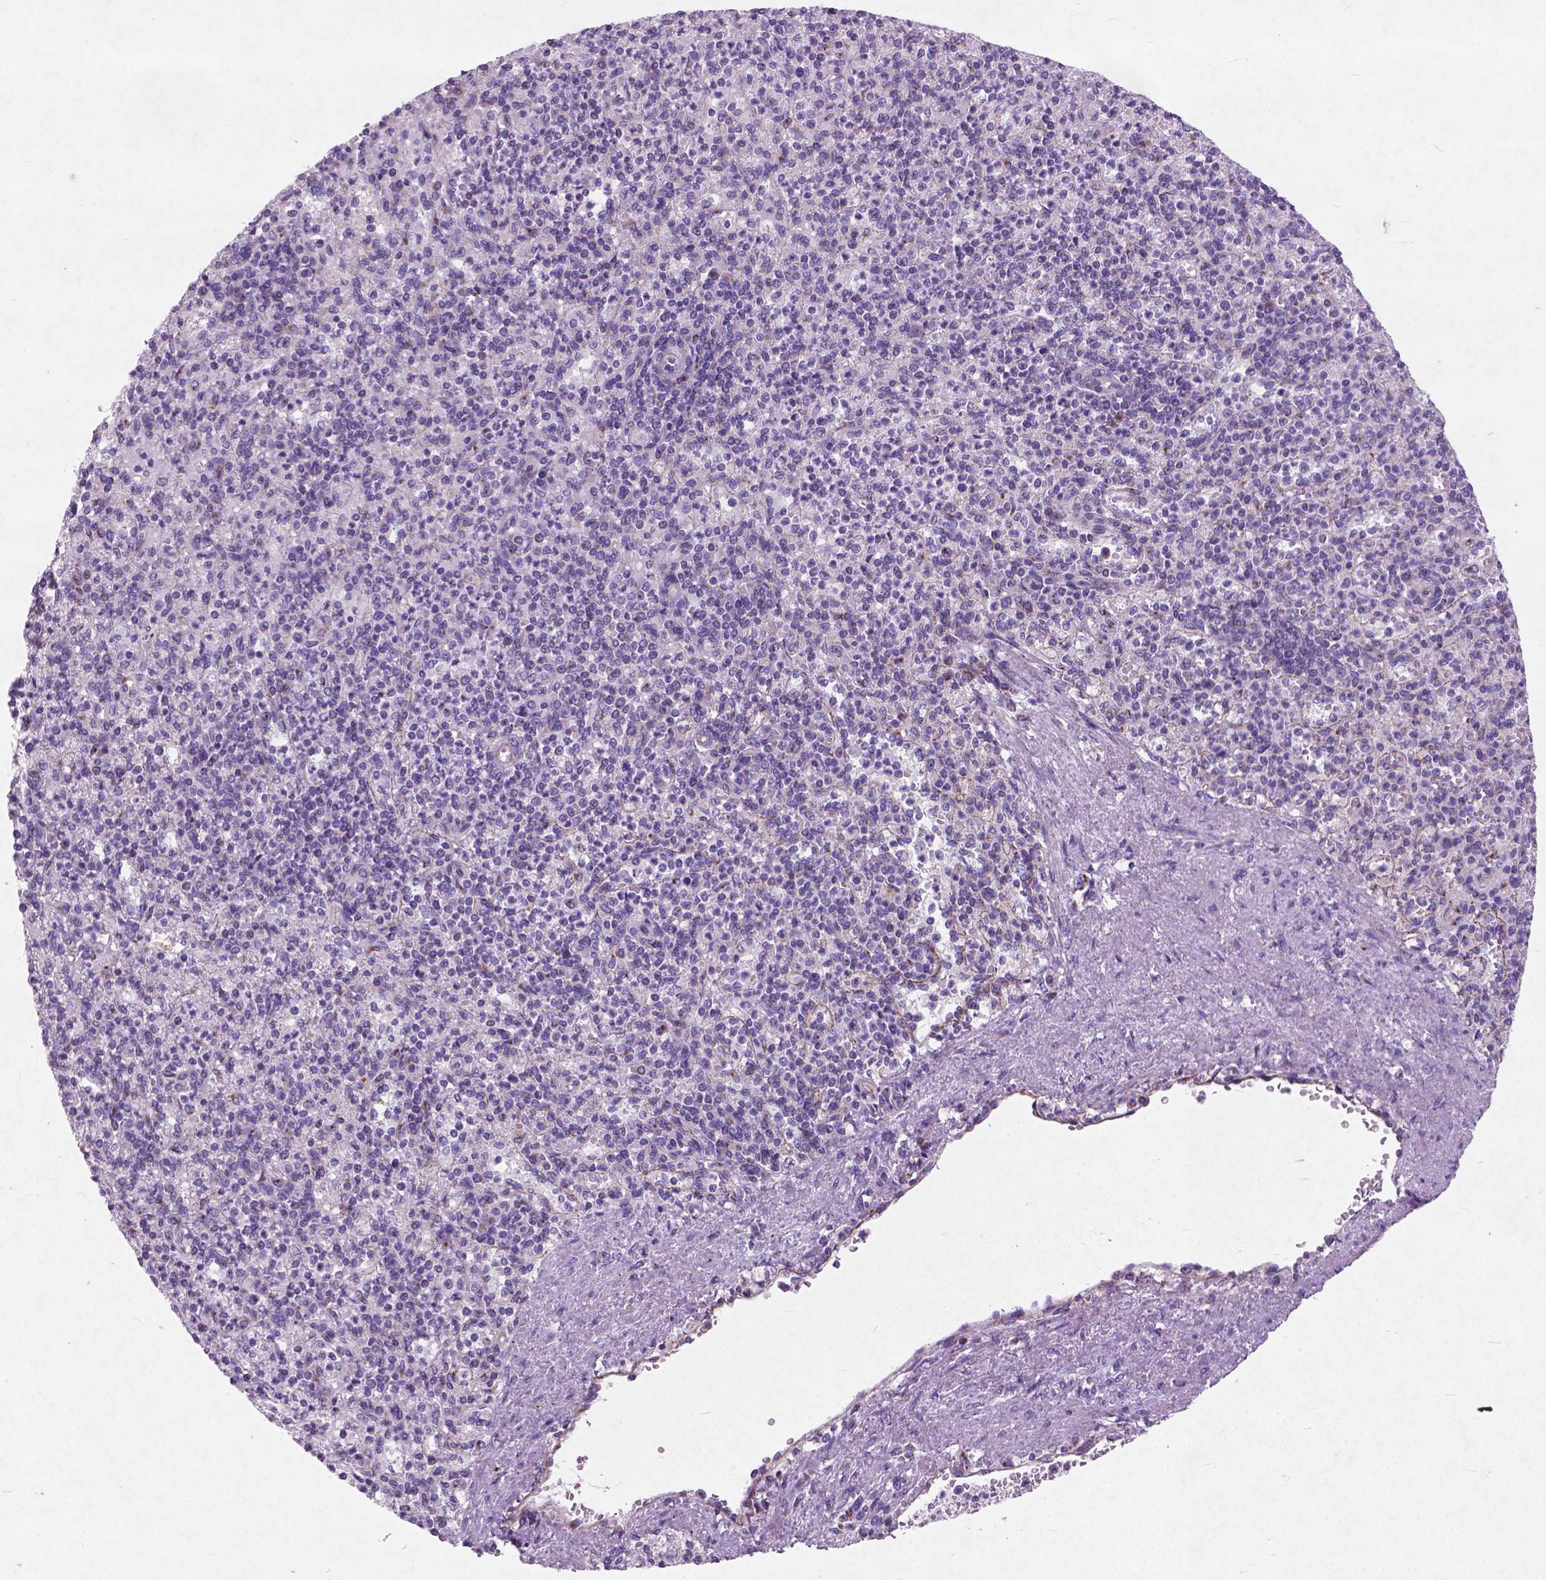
{"staining": {"intensity": "negative", "quantity": "none", "location": "none"}, "tissue": "spleen", "cell_type": "Cells in red pulp", "image_type": "normal", "snomed": [{"axis": "morphology", "description": "Normal tissue, NOS"}, {"axis": "topography", "description": "Spleen"}], "caption": "DAB immunohistochemical staining of unremarkable spleen reveals no significant positivity in cells in red pulp.", "gene": "ATG4D", "patient": {"sex": "female", "age": 74}}